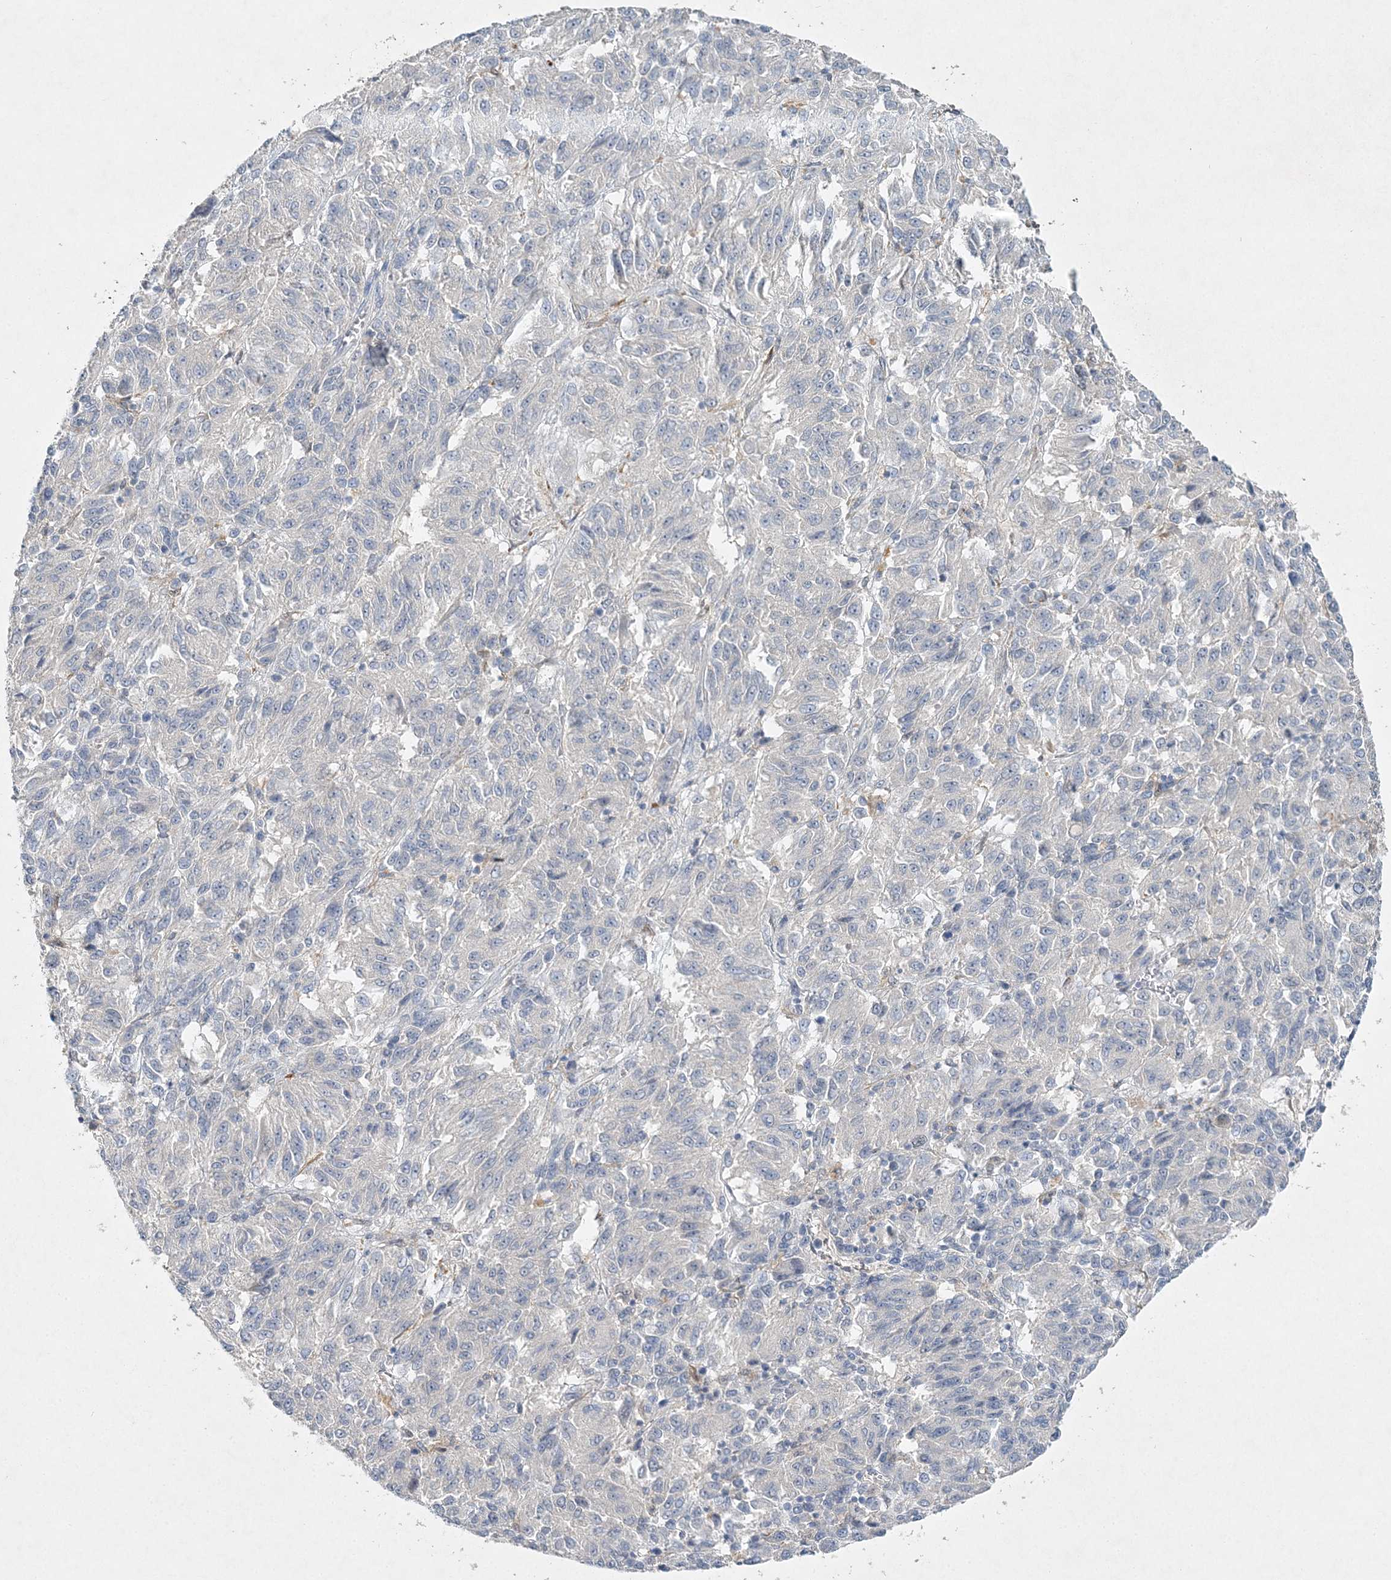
{"staining": {"intensity": "negative", "quantity": "none", "location": "none"}, "tissue": "melanoma", "cell_type": "Tumor cells", "image_type": "cancer", "snomed": [{"axis": "morphology", "description": "Malignant melanoma, Metastatic site"}, {"axis": "topography", "description": "Lung"}], "caption": "This is an immunohistochemistry micrograph of malignant melanoma (metastatic site). There is no expression in tumor cells.", "gene": "MAT2B", "patient": {"sex": "male", "age": 64}}